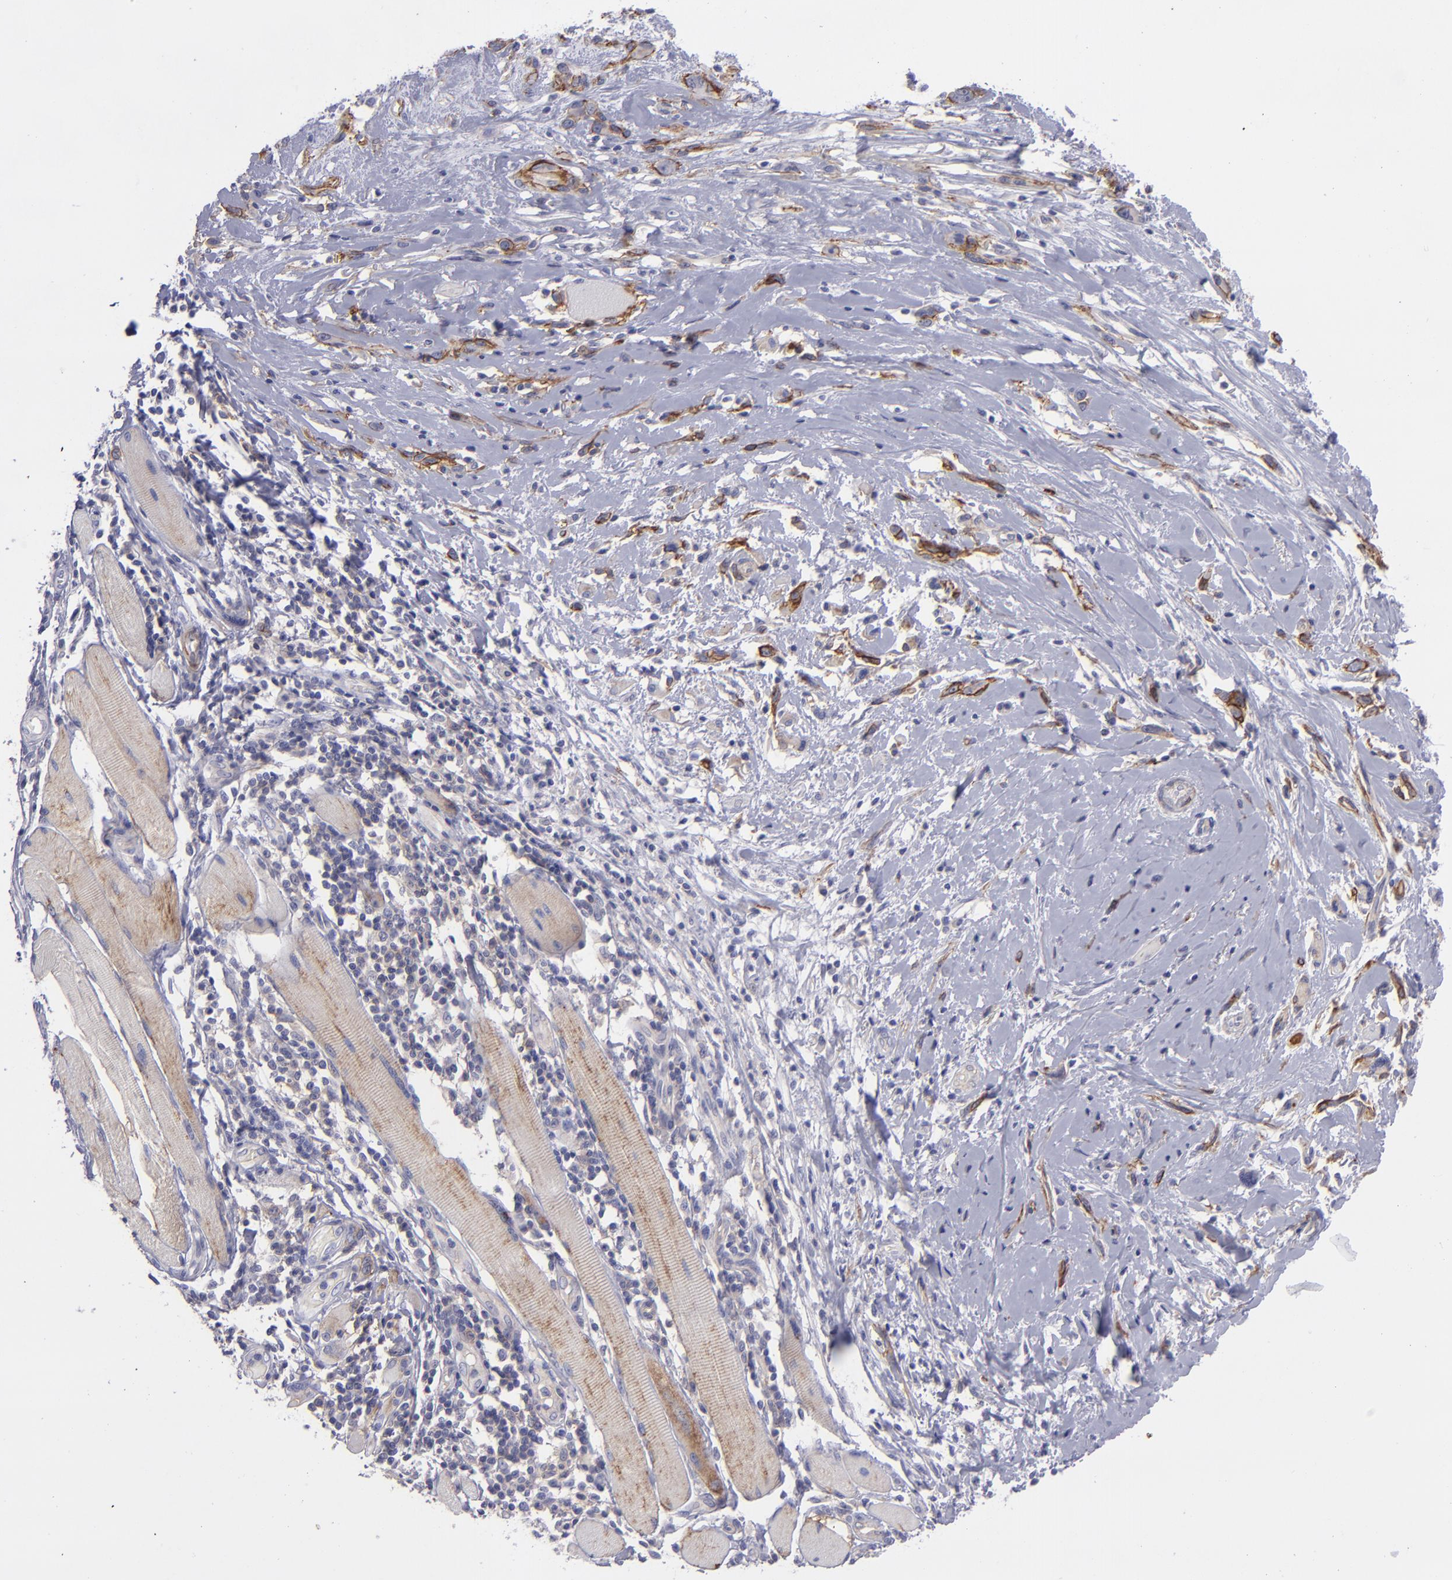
{"staining": {"intensity": "moderate", "quantity": ">75%", "location": "cytoplasmic/membranous"}, "tissue": "melanoma", "cell_type": "Tumor cells", "image_type": "cancer", "snomed": [{"axis": "morphology", "description": "Malignant melanoma, NOS"}, {"axis": "topography", "description": "Skin"}], "caption": "Brown immunohistochemical staining in melanoma shows moderate cytoplasmic/membranous staining in about >75% of tumor cells. (Stains: DAB in brown, nuclei in blue, Microscopy: brightfield microscopy at high magnification).", "gene": "BSG", "patient": {"sex": "male", "age": 91}}